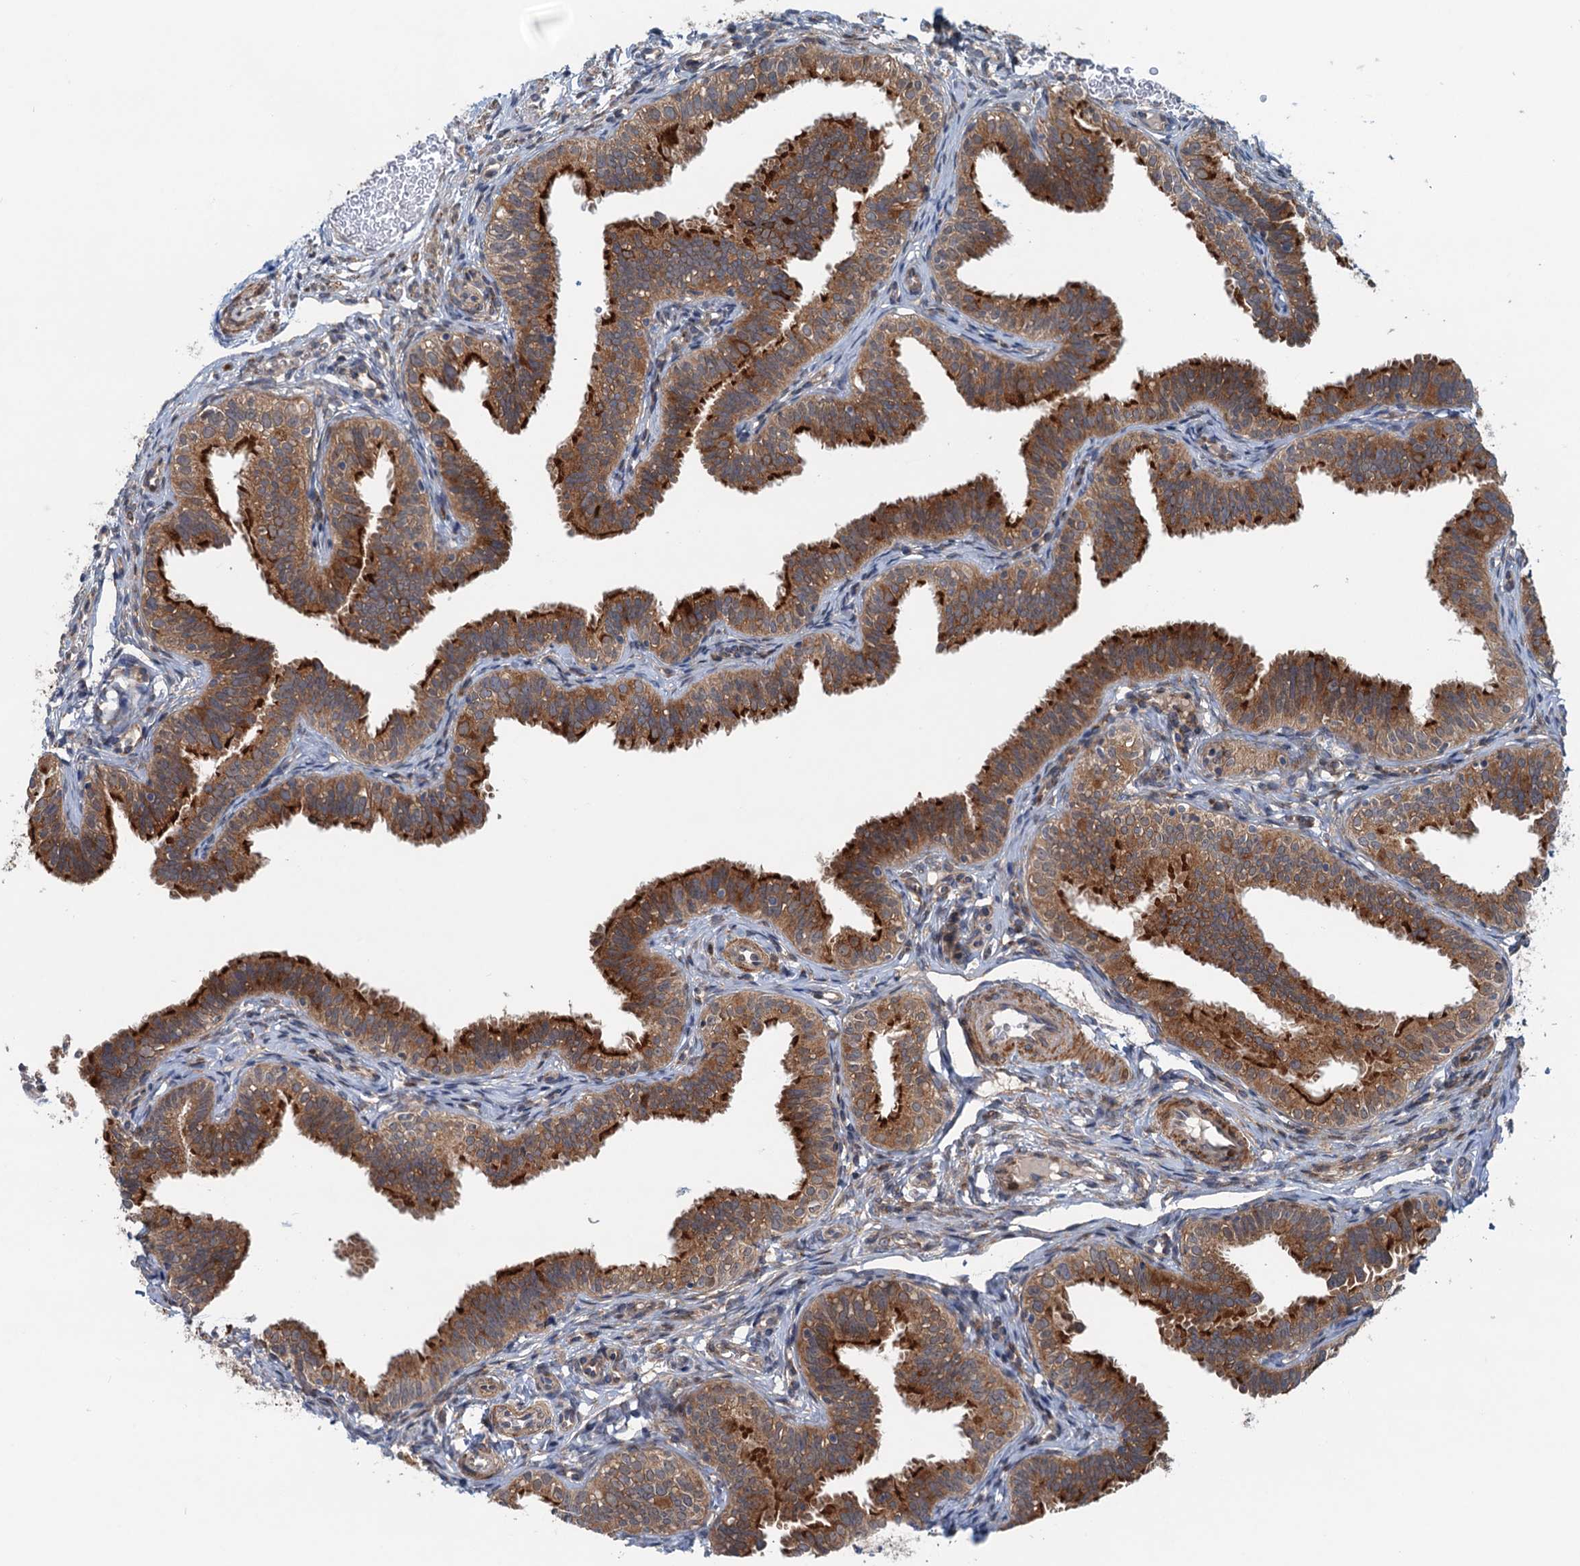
{"staining": {"intensity": "strong", "quantity": ">75%", "location": "cytoplasmic/membranous"}, "tissue": "fallopian tube", "cell_type": "Glandular cells", "image_type": "normal", "snomed": [{"axis": "morphology", "description": "Normal tissue, NOS"}, {"axis": "topography", "description": "Fallopian tube"}], "caption": "Protein expression analysis of benign fallopian tube demonstrates strong cytoplasmic/membranous positivity in approximately >75% of glandular cells.", "gene": "DYNC2I2", "patient": {"sex": "female", "age": 35}}